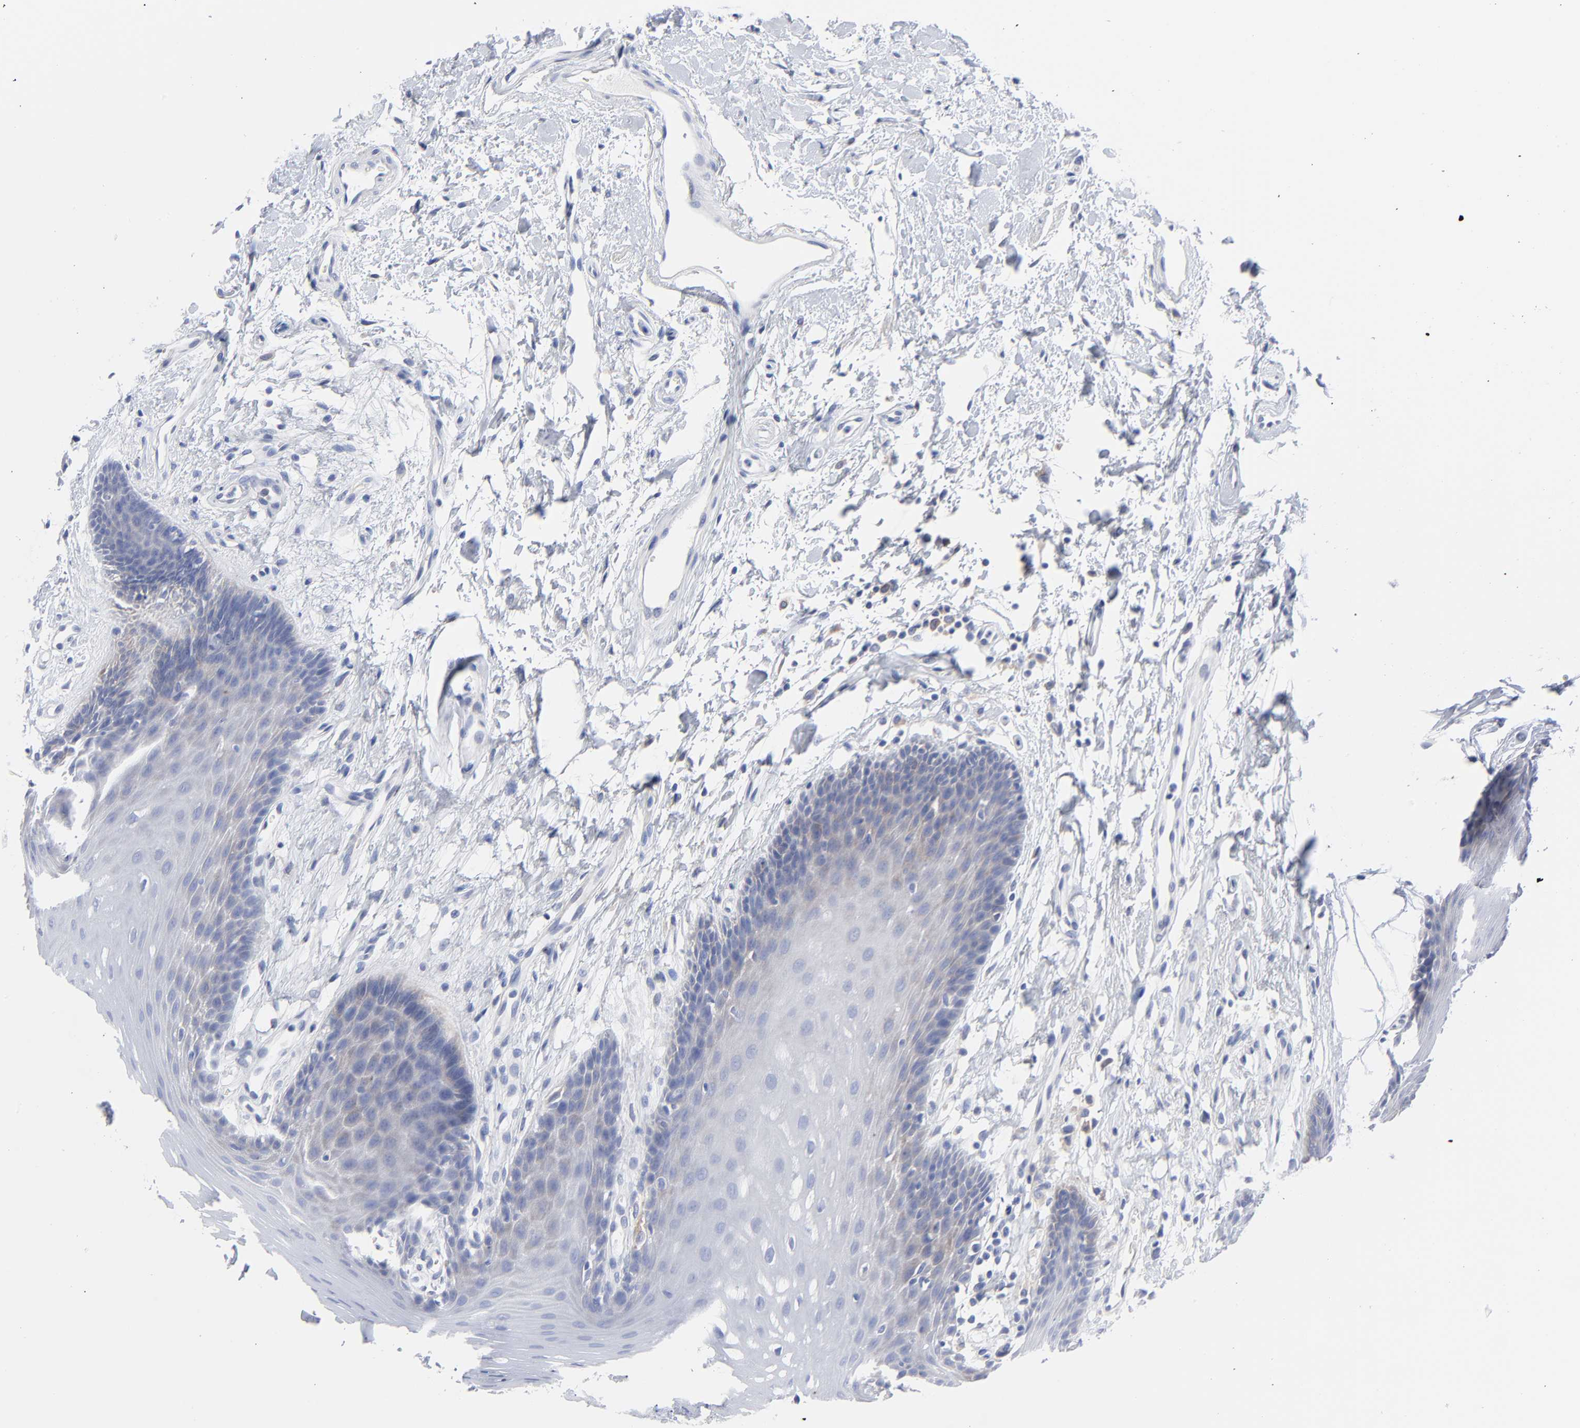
{"staining": {"intensity": "moderate", "quantity": "<25%", "location": "cytoplasmic/membranous"}, "tissue": "oral mucosa", "cell_type": "Squamous epithelial cells", "image_type": "normal", "snomed": [{"axis": "morphology", "description": "Normal tissue, NOS"}, {"axis": "topography", "description": "Oral tissue"}], "caption": "Immunohistochemical staining of benign human oral mucosa exhibits low levels of moderate cytoplasmic/membranous expression in approximately <25% of squamous epithelial cells. The staining was performed using DAB, with brown indicating positive protein expression. Nuclei are stained blue with hematoxylin.", "gene": "STAT2", "patient": {"sex": "male", "age": 62}}